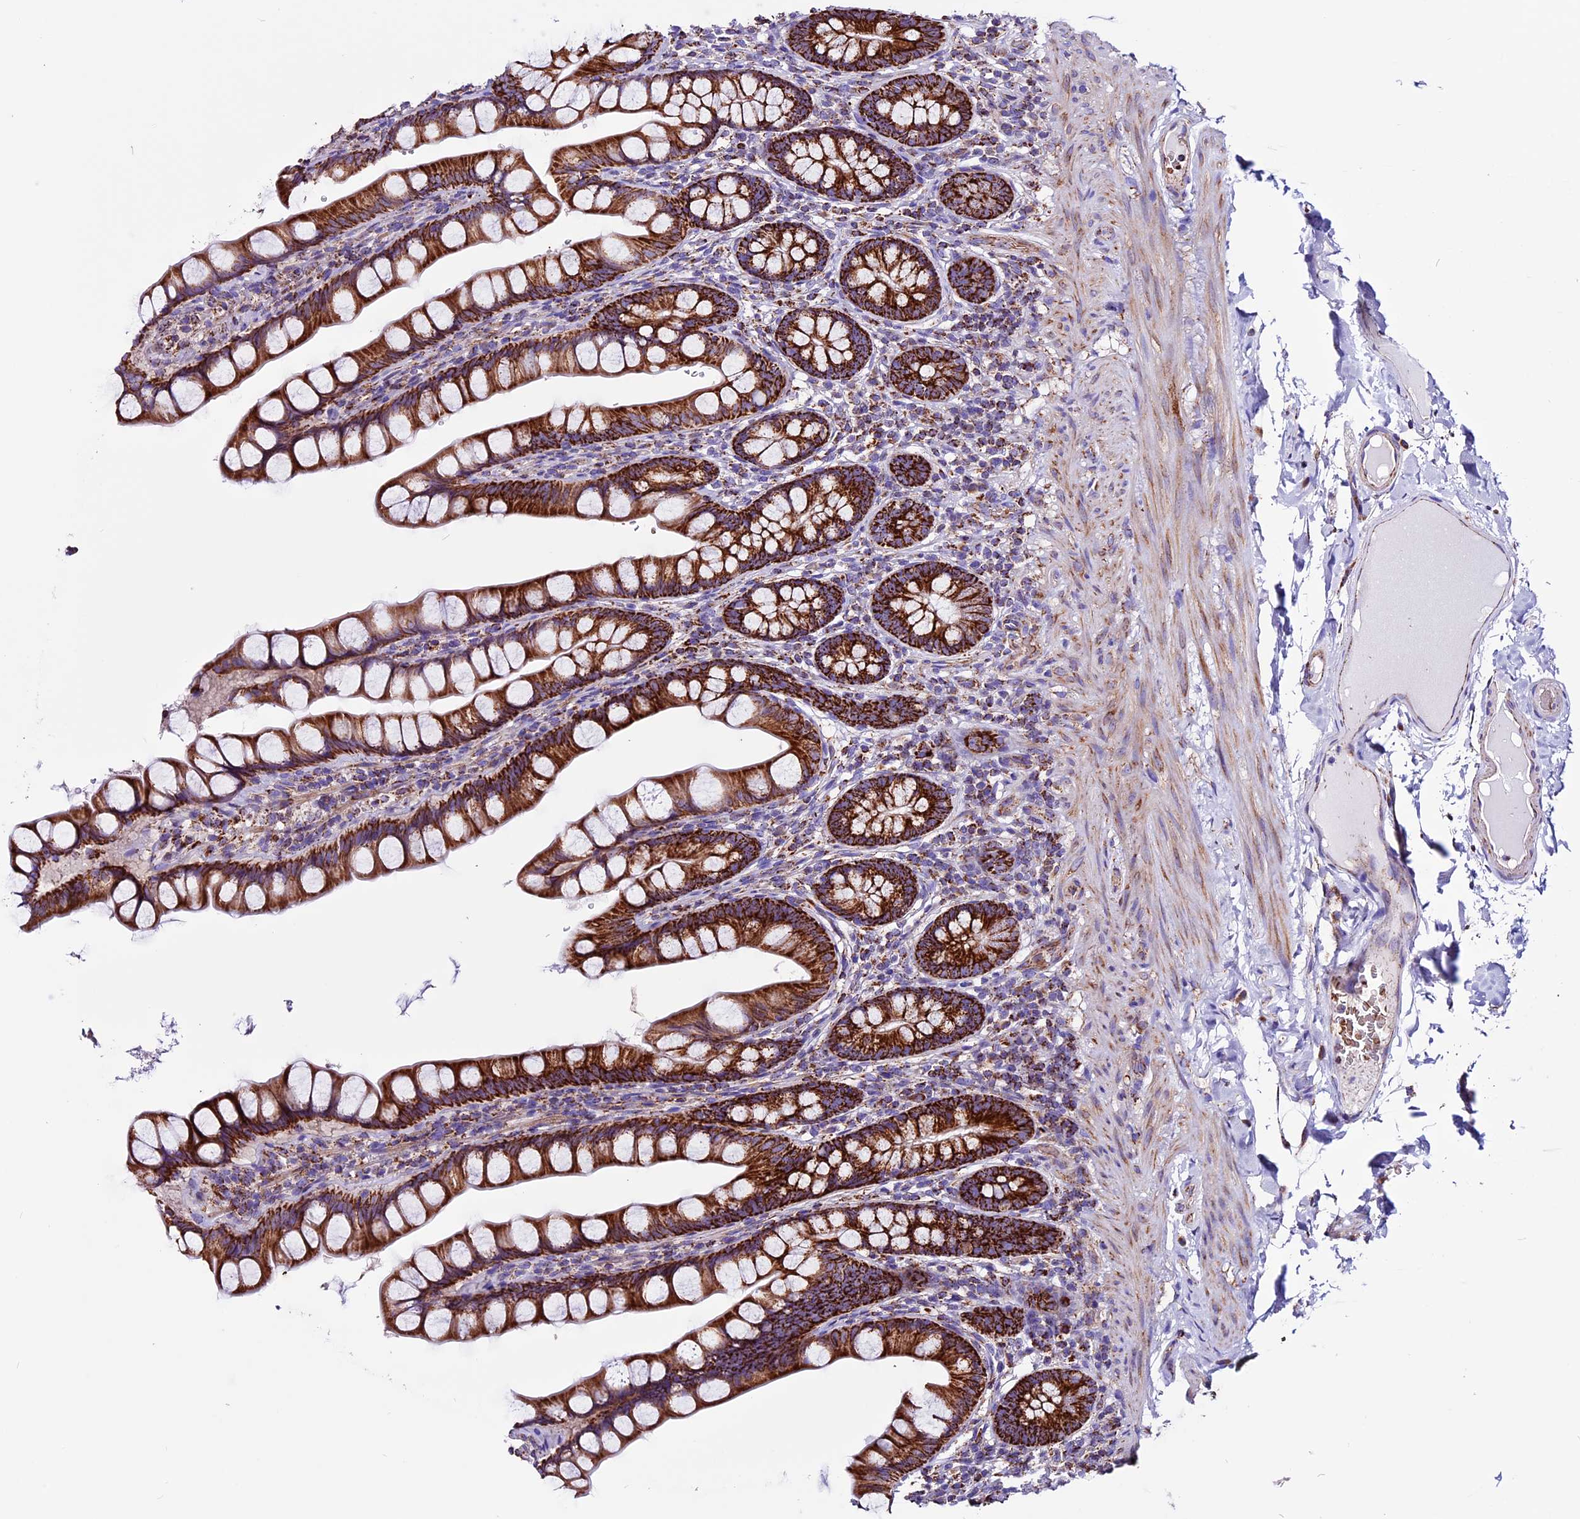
{"staining": {"intensity": "strong", "quantity": ">75%", "location": "cytoplasmic/membranous"}, "tissue": "small intestine", "cell_type": "Glandular cells", "image_type": "normal", "snomed": [{"axis": "morphology", "description": "Normal tissue, NOS"}, {"axis": "topography", "description": "Small intestine"}], "caption": "Immunohistochemistry of normal human small intestine shows high levels of strong cytoplasmic/membranous expression in about >75% of glandular cells.", "gene": "CX3CL1", "patient": {"sex": "male", "age": 70}}